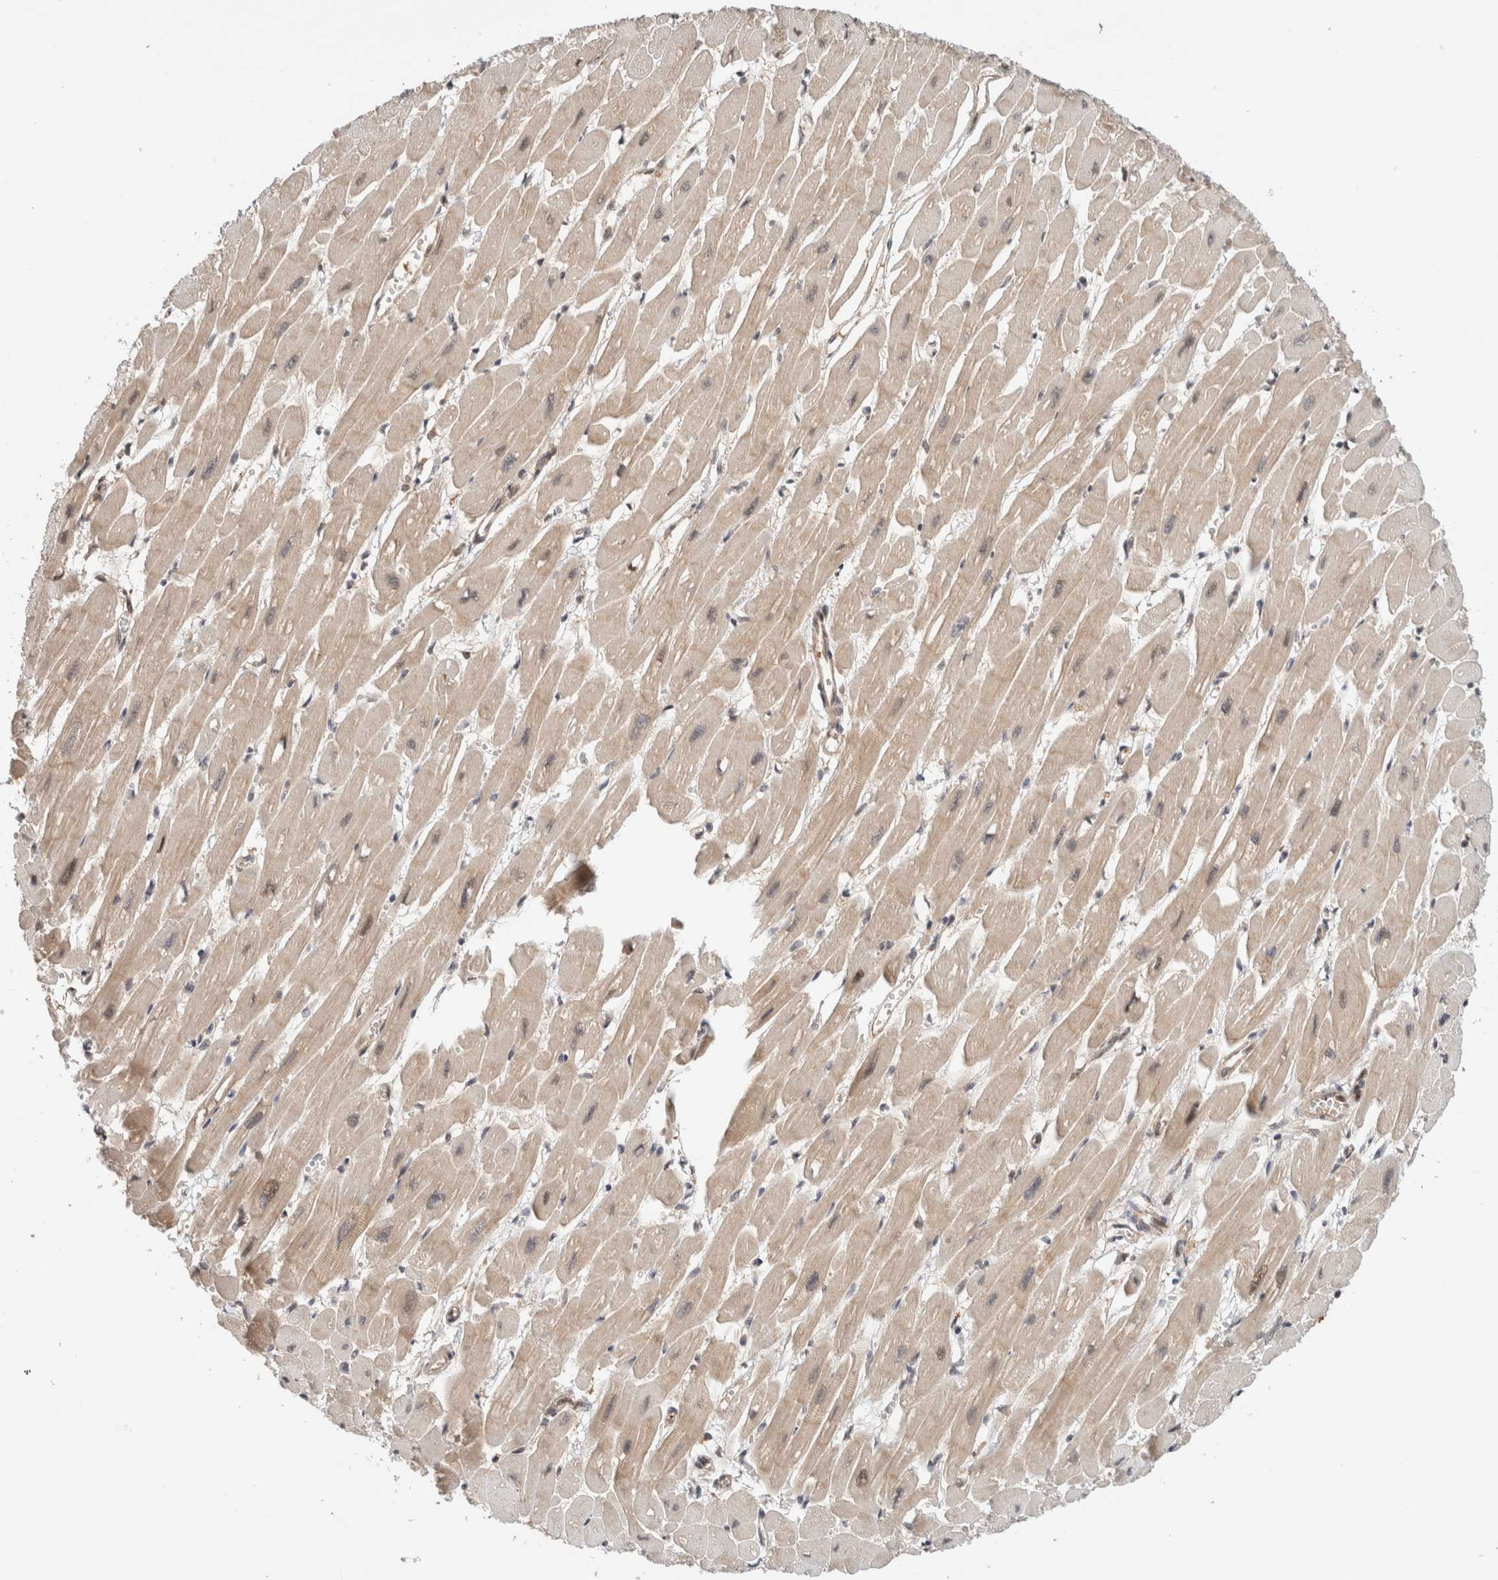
{"staining": {"intensity": "moderate", "quantity": ">75%", "location": "cytoplasmic/membranous"}, "tissue": "heart muscle", "cell_type": "Cardiomyocytes", "image_type": "normal", "snomed": [{"axis": "morphology", "description": "Normal tissue, NOS"}, {"axis": "topography", "description": "Heart"}], "caption": "IHC photomicrograph of benign heart muscle stained for a protein (brown), which demonstrates medium levels of moderate cytoplasmic/membranous expression in approximately >75% of cardiomyocytes.", "gene": "OTUD6B", "patient": {"sex": "female", "age": 54}}